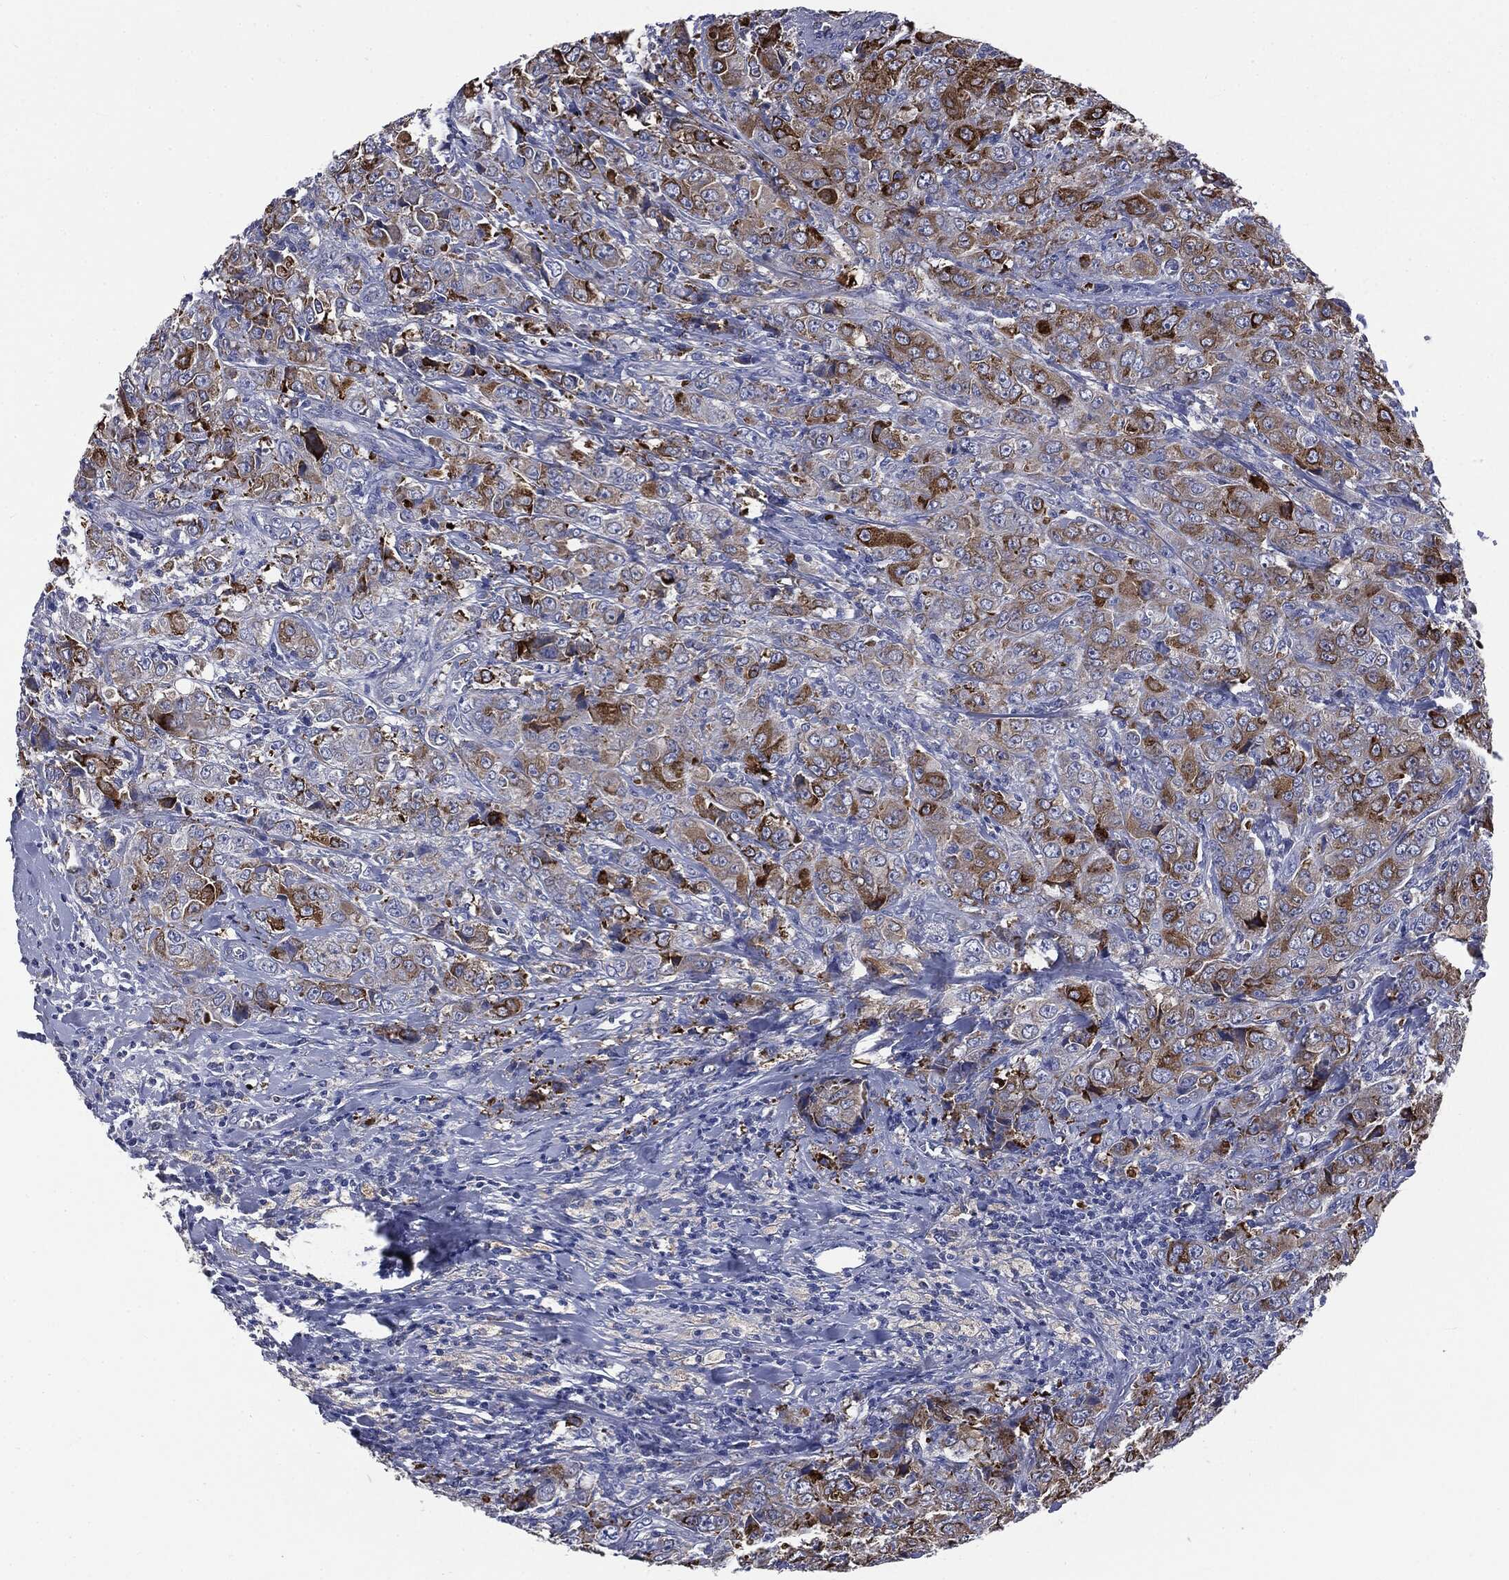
{"staining": {"intensity": "strong", "quantity": "25%-75%", "location": "cytoplasmic/membranous"}, "tissue": "breast cancer", "cell_type": "Tumor cells", "image_type": "cancer", "snomed": [{"axis": "morphology", "description": "Duct carcinoma"}, {"axis": "topography", "description": "Breast"}], "caption": "High-magnification brightfield microscopy of breast cancer stained with DAB (3,3'-diaminobenzidine) (brown) and counterstained with hematoxylin (blue). tumor cells exhibit strong cytoplasmic/membranous staining is seen in approximately25%-75% of cells.", "gene": "PTGS2", "patient": {"sex": "female", "age": 43}}